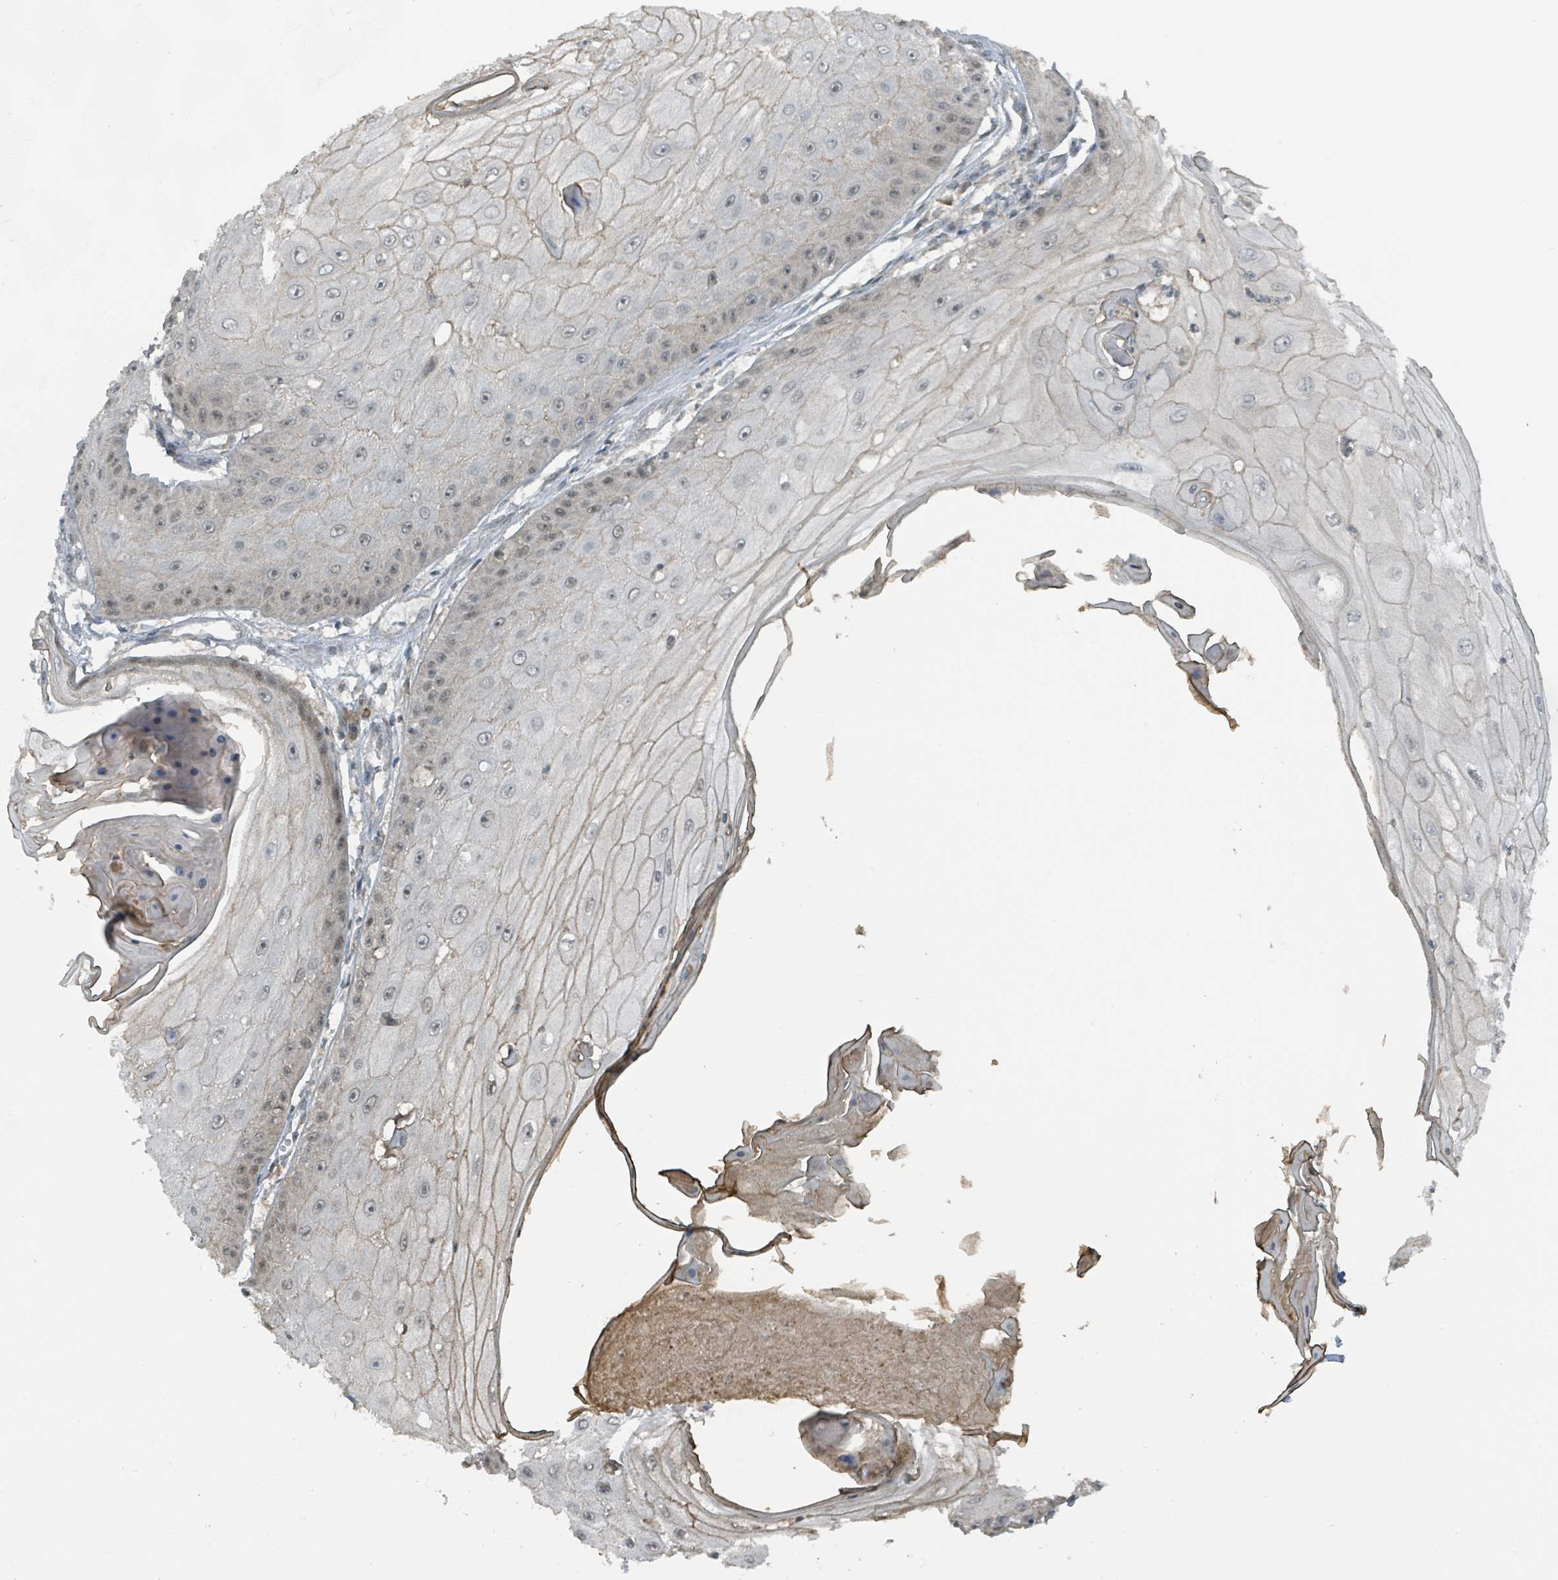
{"staining": {"intensity": "weak", "quantity": "25%-75%", "location": "nuclear"}, "tissue": "skin cancer", "cell_type": "Tumor cells", "image_type": "cancer", "snomed": [{"axis": "morphology", "description": "Squamous cell carcinoma, NOS"}, {"axis": "topography", "description": "Skin"}], "caption": "Squamous cell carcinoma (skin) stained for a protein (brown) shows weak nuclear positive staining in about 25%-75% of tumor cells.", "gene": "PHIP", "patient": {"sex": "male", "age": 70}}